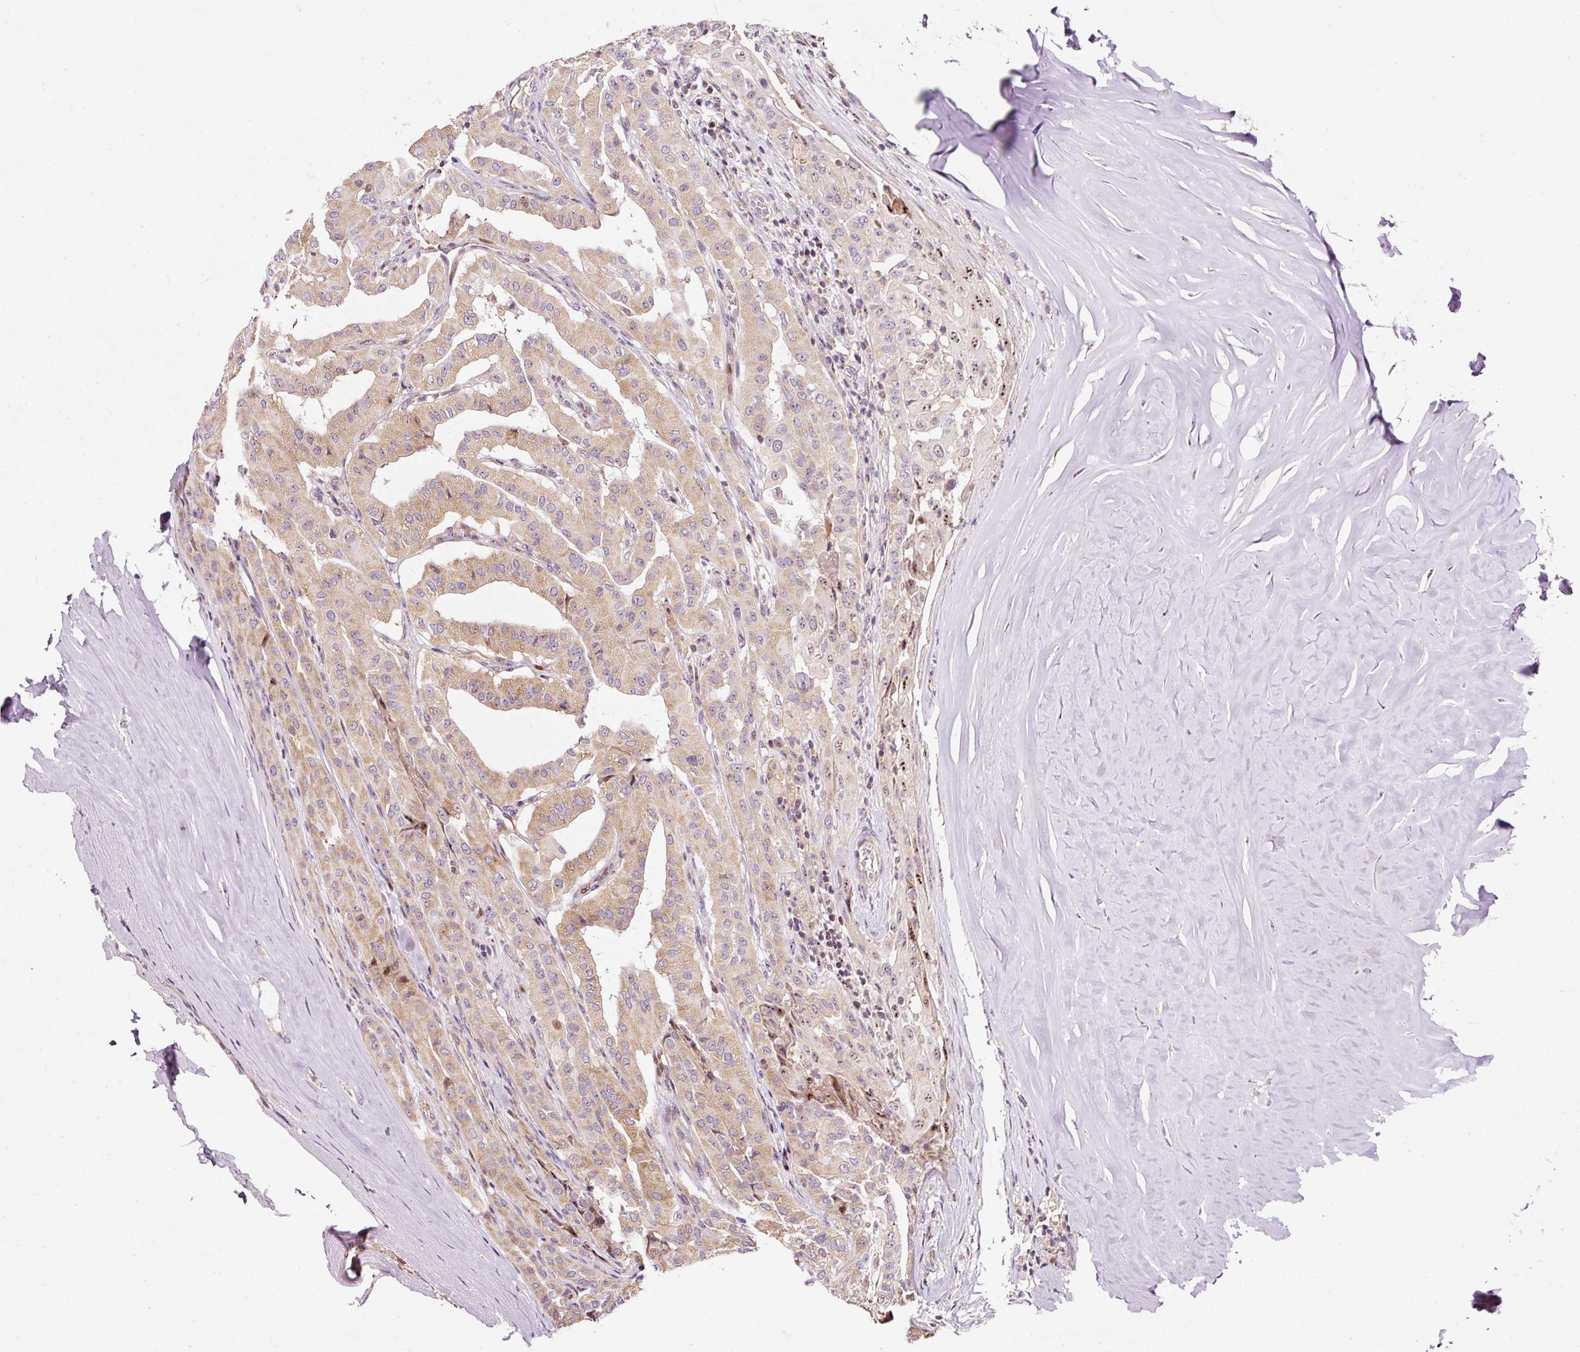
{"staining": {"intensity": "moderate", "quantity": ">75%", "location": "cytoplasmic/membranous"}, "tissue": "thyroid cancer", "cell_type": "Tumor cells", "image_type": "cancer", "snomed": [{"axis": "morphology", "description": "Papillary adenocarcinoma, NOS"}, {"axis": "topography", "description": "Thyroid gland"}], "caption": "High-power microscopy captured an IHC histopathology image of thyroid cancer (papillary adenocarcinoma), revealing moderate cytoplasmic/membranous expression in about >75% of tumor cells. Ihc stains the protein of interest in brown and the nuclei are stained blue.", "gene": "BOLA3", "patient": {"sex": "female", "age": 59}}